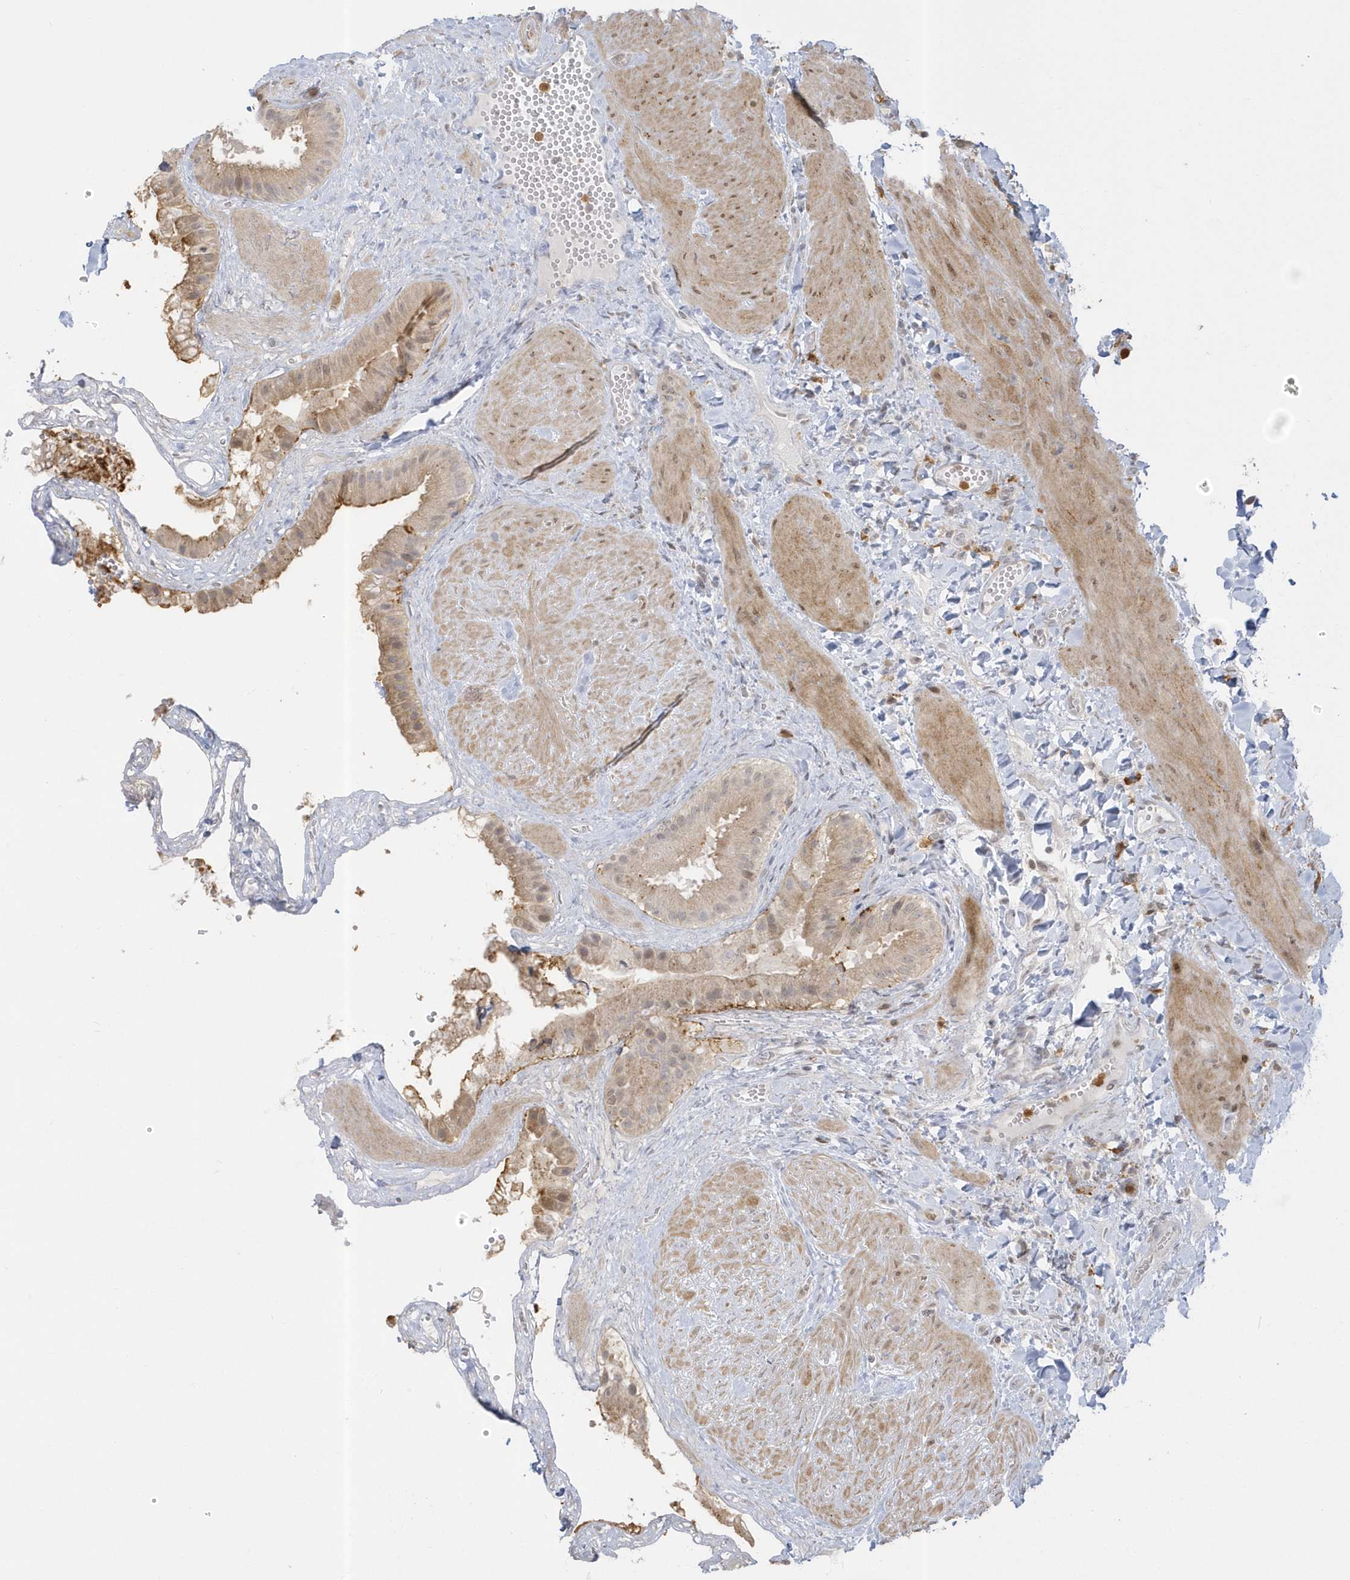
{"staining": {"intensity": "weak", "quantity": ">75%", "location": "cytoplasmic/membranous"}, "tissue": "gallbladder", "cell_type": "Glandular cells", "image_type": "normal", "snomed": [{"axis": "morphology", "description": "Normal tissue, NOS"}, {"axis": "topography", "description": "Gallbladder"}], "caption": "Immunohistochemical staining of unremarkable human gallbladder exhibits >75% levels of weak cytoplasmic/membranous protein positivity in approximately >75% of glandular cells.", "gene": "NAF1", "patient": {"sex": "male", "age": 55}}